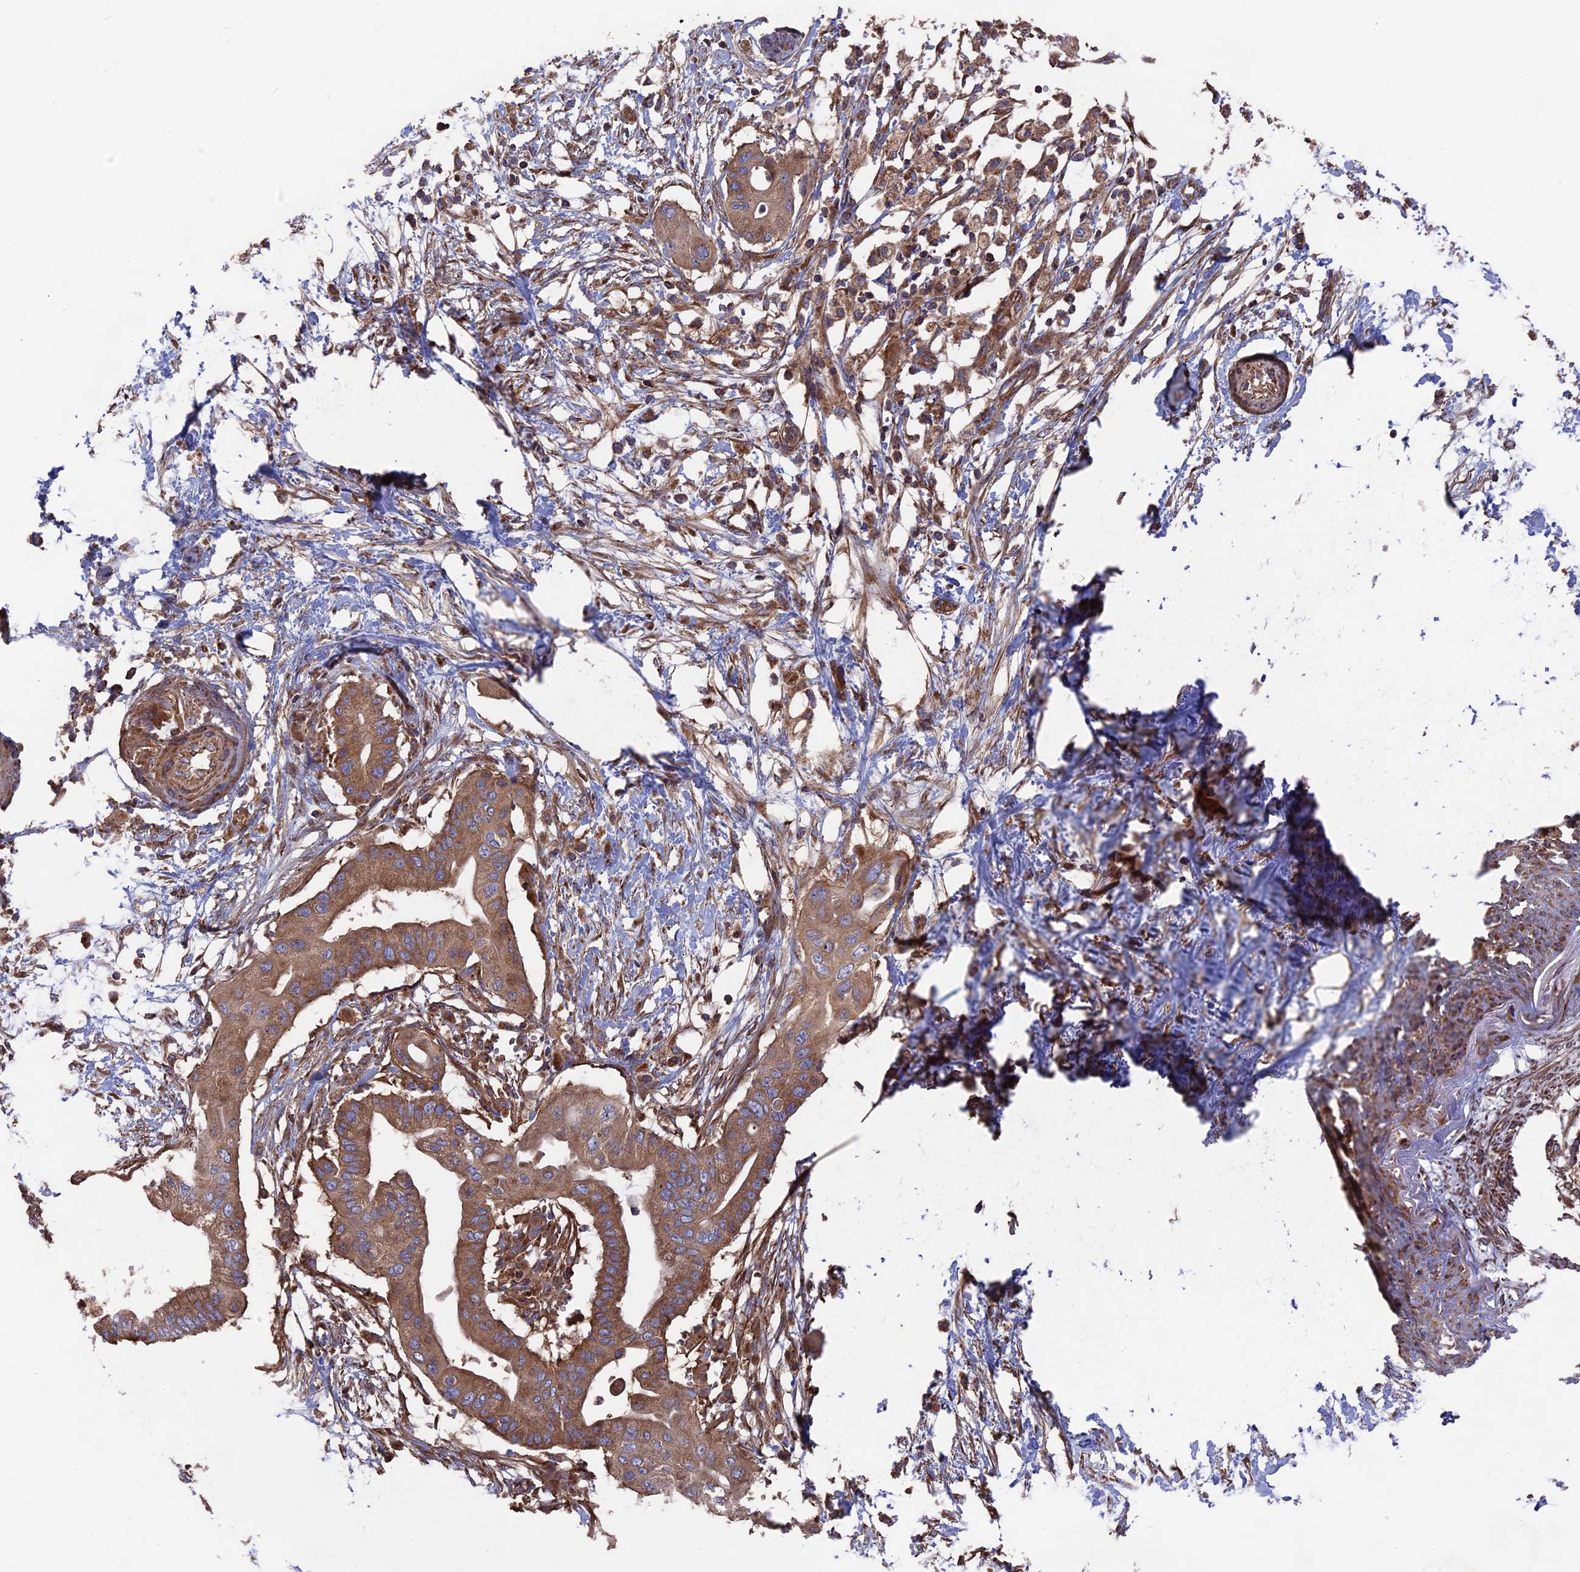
{"staining": {"intensity": "moderate", "quantity": ">75%", "location": "cytoplasmic/membranous"}, "tissue": "pancreatic cancer", "cell_type": "Tumor cells", "image_type": "cancer", "snomed": [{"axis": "morphology", "description": "Adenocarcinoma, NOS"}, {"axis": "topography", "description": "Pancreas"}], "caption": "Protein expression analysis of pancreatic adenocarcinoma exhibits moderate cytoplasmic/membranous staining in approximately >75% of tumor cells.", "gene": "TELO2", "patient": {"sex": "male", "age": 68}}